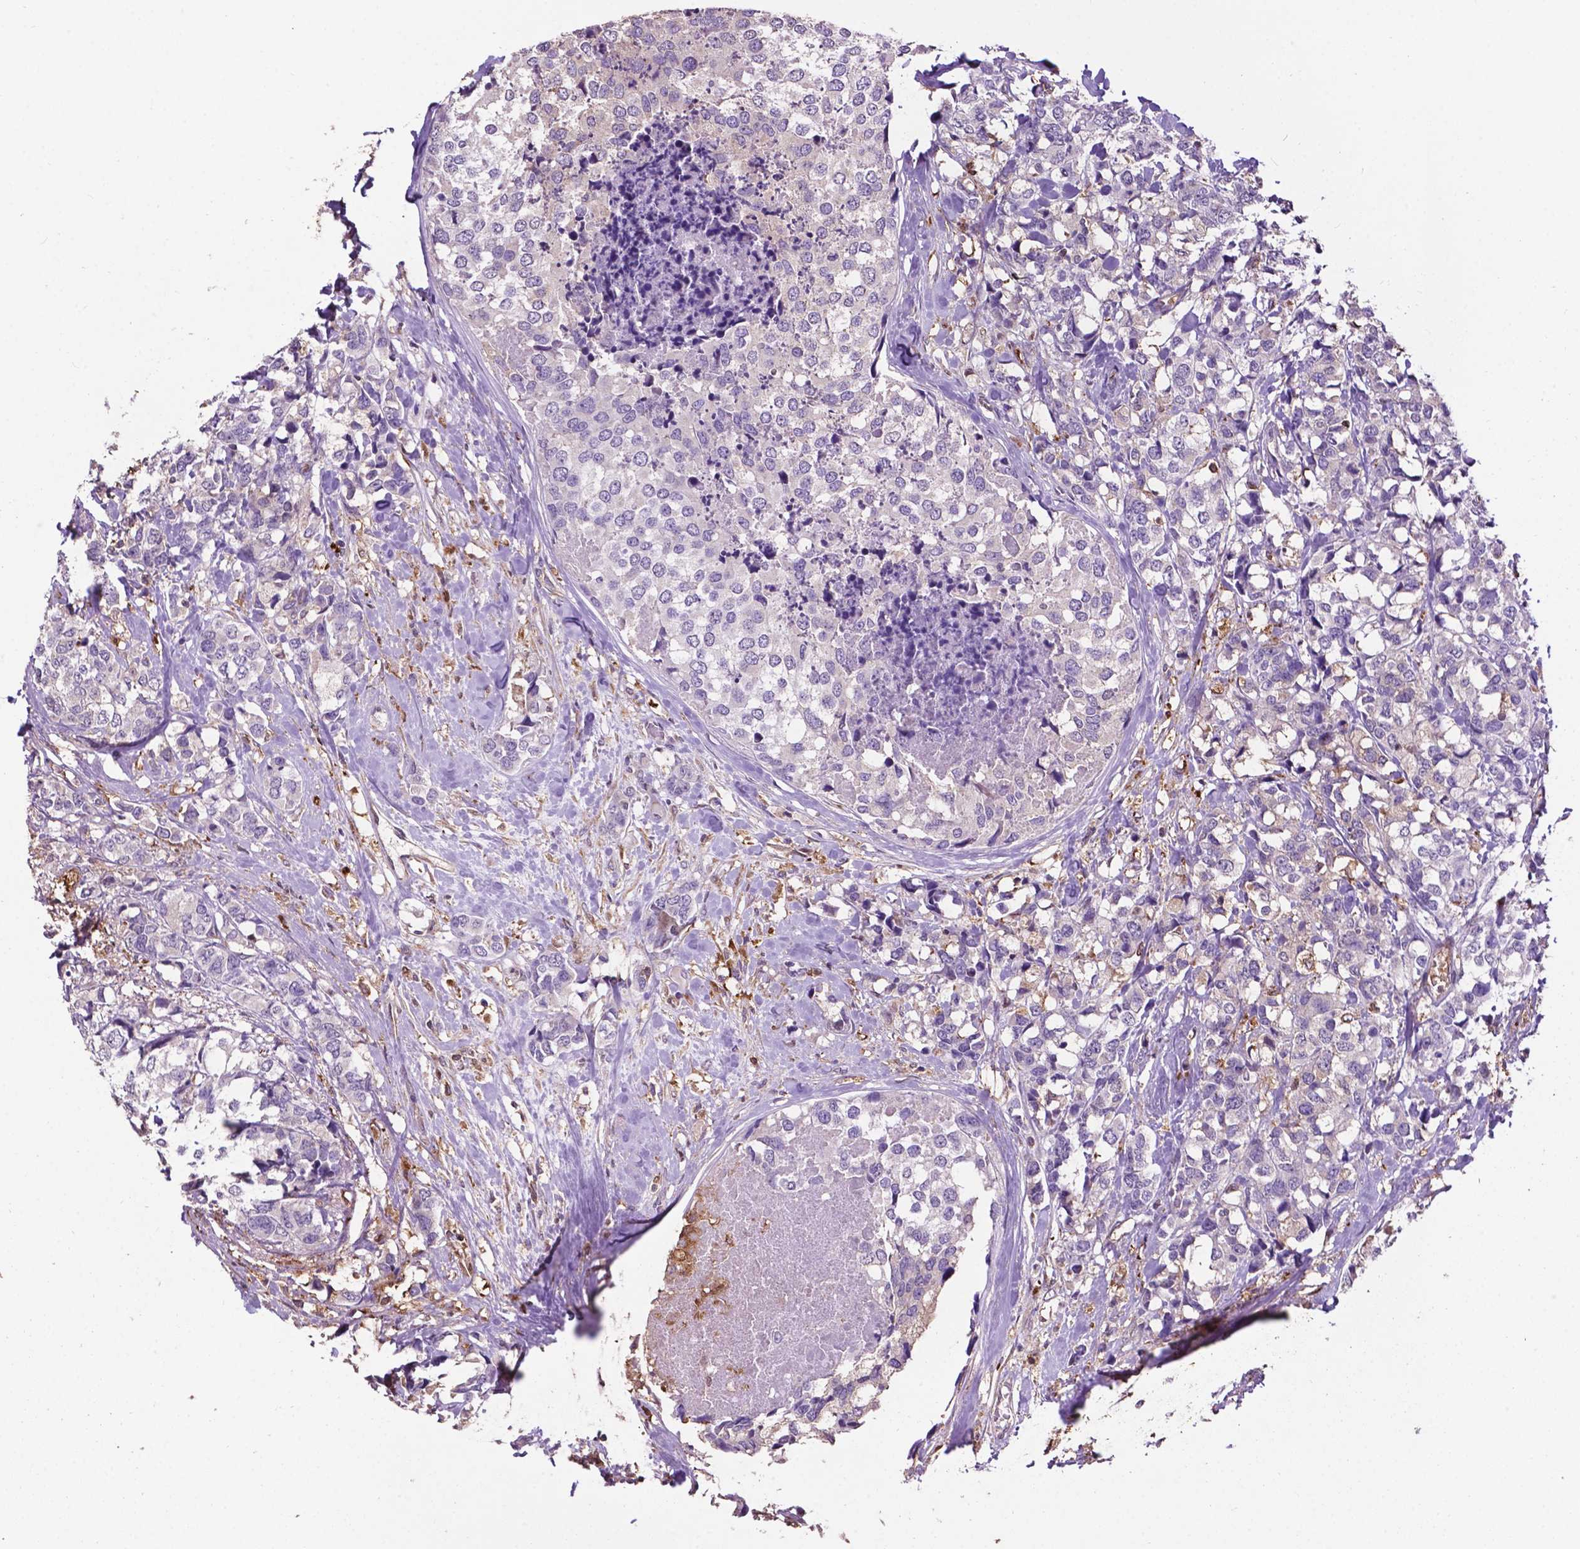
{"staining": {"intensity": "negative", "quantity": "none", "location": "none"}, "tissue": "breast cancer", "cell_type": "Tumor cells", "image_type": "cancer", "snomed": [{"axis": "morphology", "description": "Lobular carcinoma"}, {"axis": "topography", "description": "Breast"}], "caption": "IHC of breast cancer (lobular carcinoma) reveals no expression in tumor cells.", "gene": "SMAD3", "patient": {"sex": "female", "age": 59}}